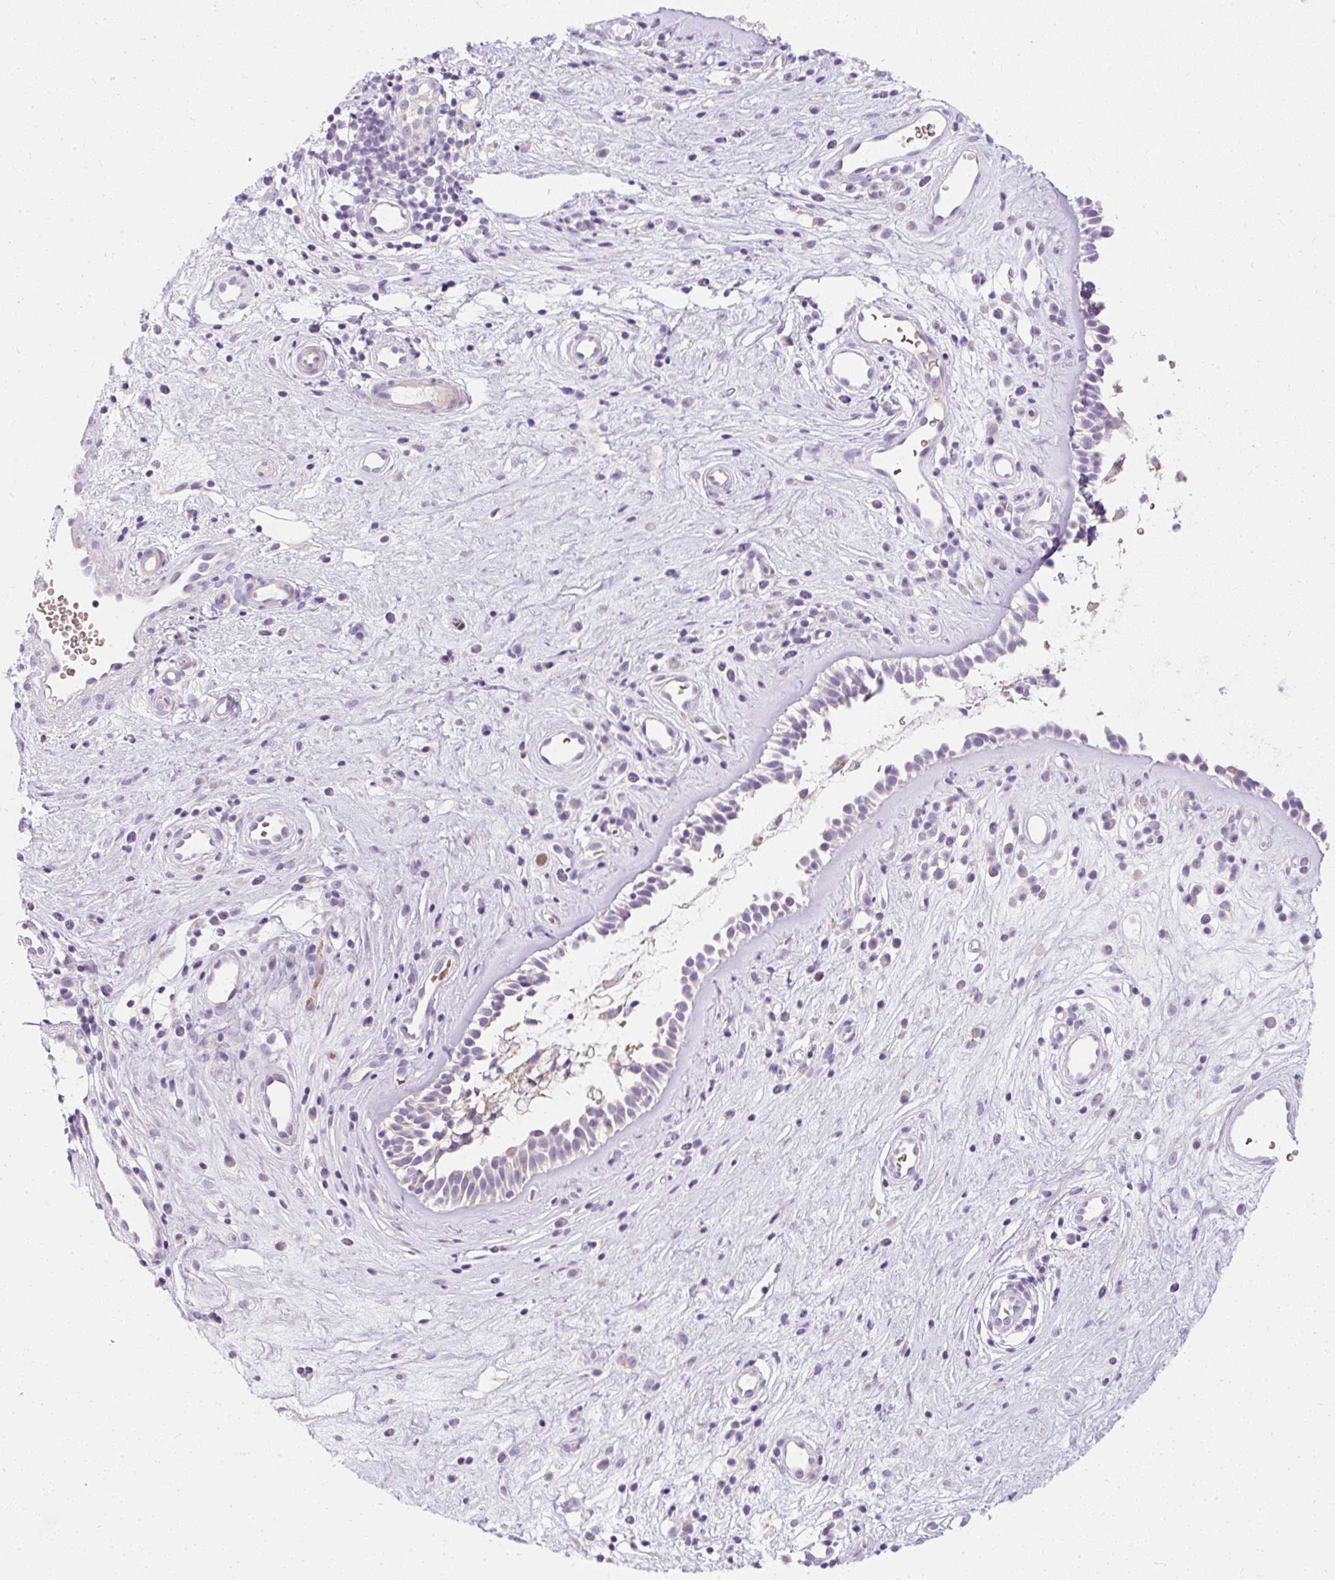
{"staining": {"intensity": "negative", "quantity": "none", "location": "none"}, "tissue": "nasopharynx", "cell_type": "Respiratory epithelial cells", "image_type": "normal", "snomed": [{"axis": "morphology", "description": "Normal tissue, NOS"}, {"axis": "topography", "description": "Nasopharynx"}], "caption": "DAB immunohistochemical staining of benign nasopharynx displays no significant expression in respiratory epithelial cells.", "gene": "DTX4", "patient": {"sex": "male", "age": 32}}